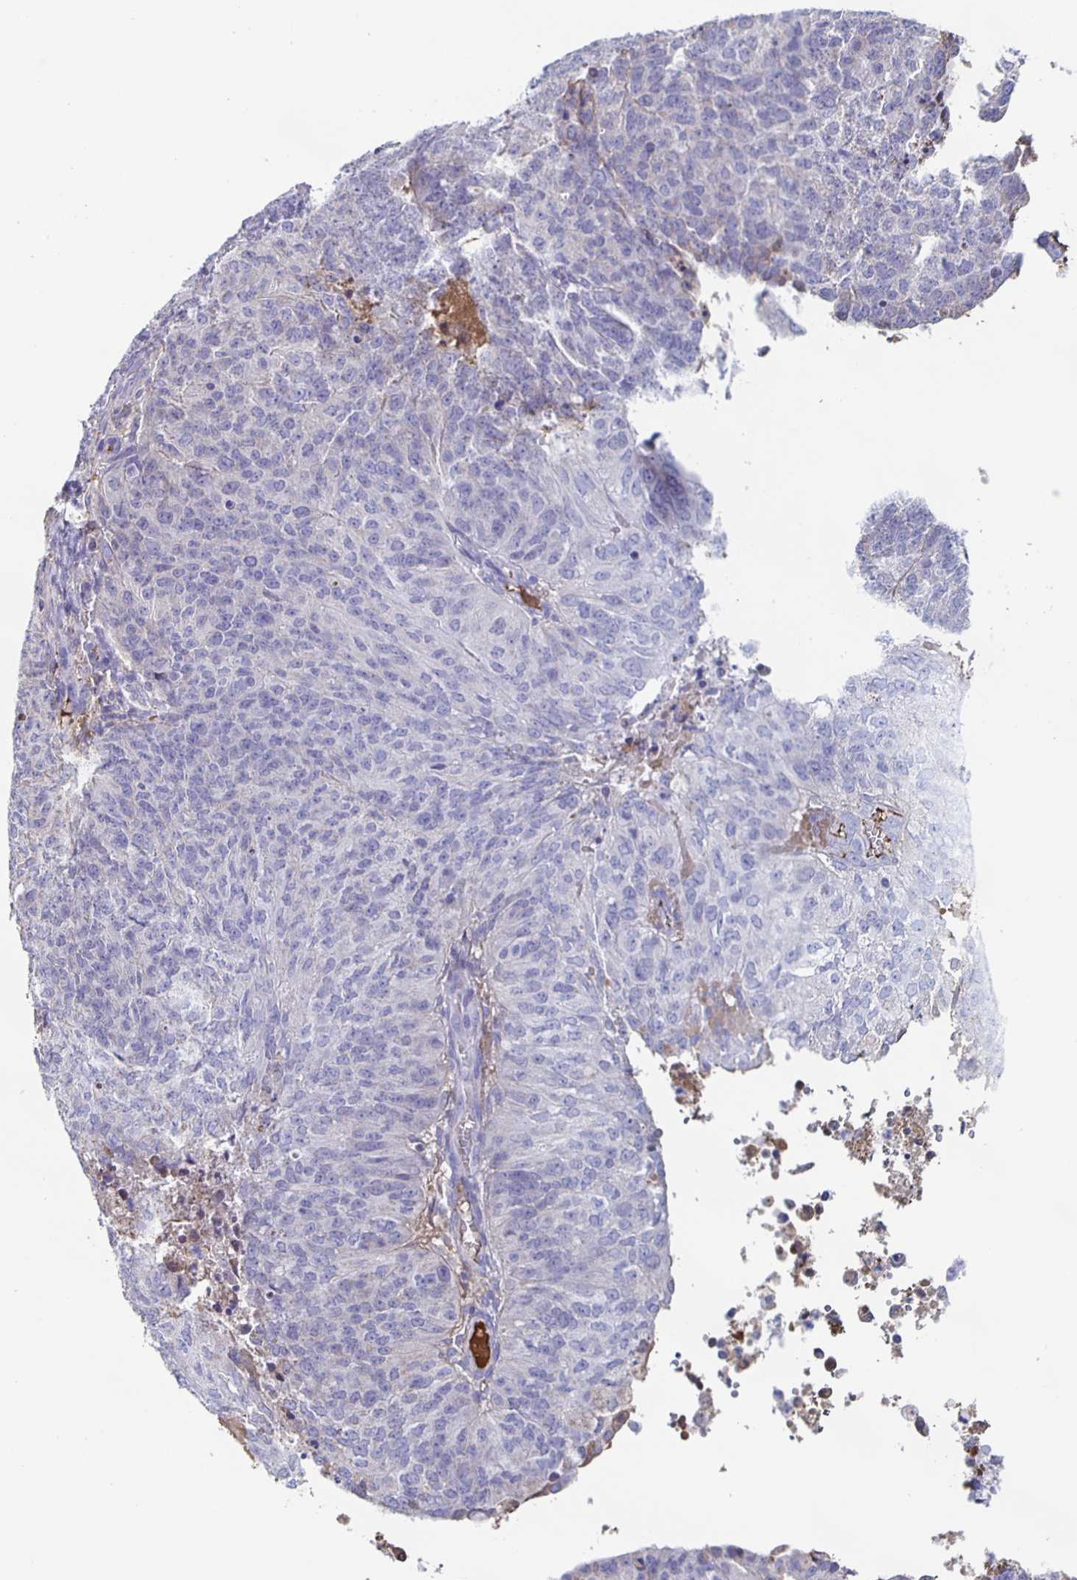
{"staining": {"intensity": "negative", "quantity": "none", "location": "none"}, "tissue": "endometrial cancer", "cell_type": "Tumor cells", "image_type": "cancer", "snomed": [{"axis": "morphology", "description": "Adenocarcinoma, NOS"}, {"axis": "topography", "description": "Endometrium"}], "caption": "Immunohistochemical staining of human endometrial adenocarcinoma shows no significant staining in tumor cells.", "gene": "FGA", "patient": {"sex": "female", "age": 82}}